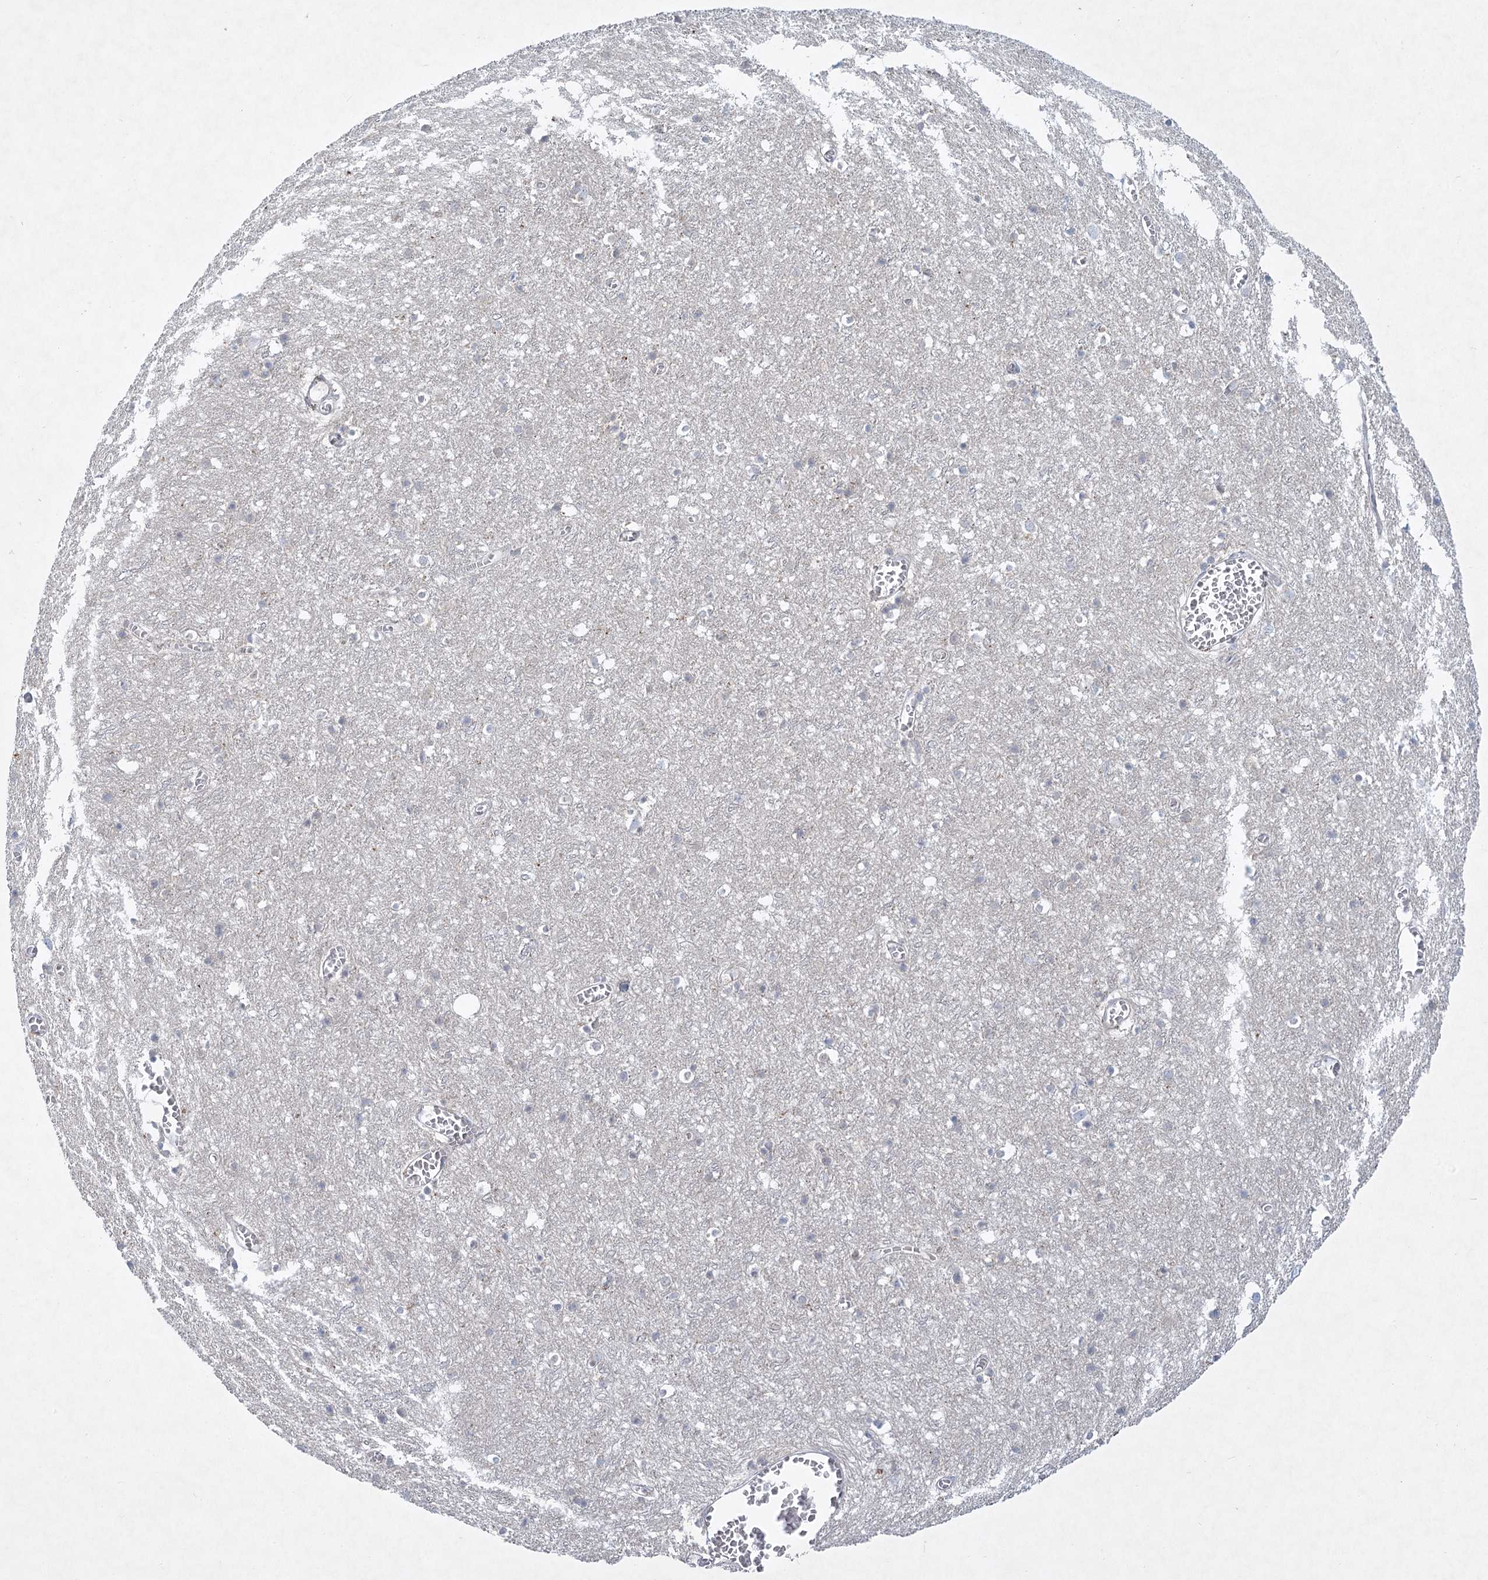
{"staining": {"intensity": "negative", "quantity": "none", "location": "none"}, "tissue": "cerebral cortex", "cell_type": "Endothelial cells", "image_type": "normal", "snomed": [{"axis": "morphology", "description": "Normal tissue, NOS"}, {"axis": "topography", "description": "Cerebral cortex"}], "caption": "DAB immunohistochemical staining of benign human cerebral cortex displays no significant positivity in endothelial cells.", "gene": "AAMDC", "patient": {"sex": "female", "age": 64}}